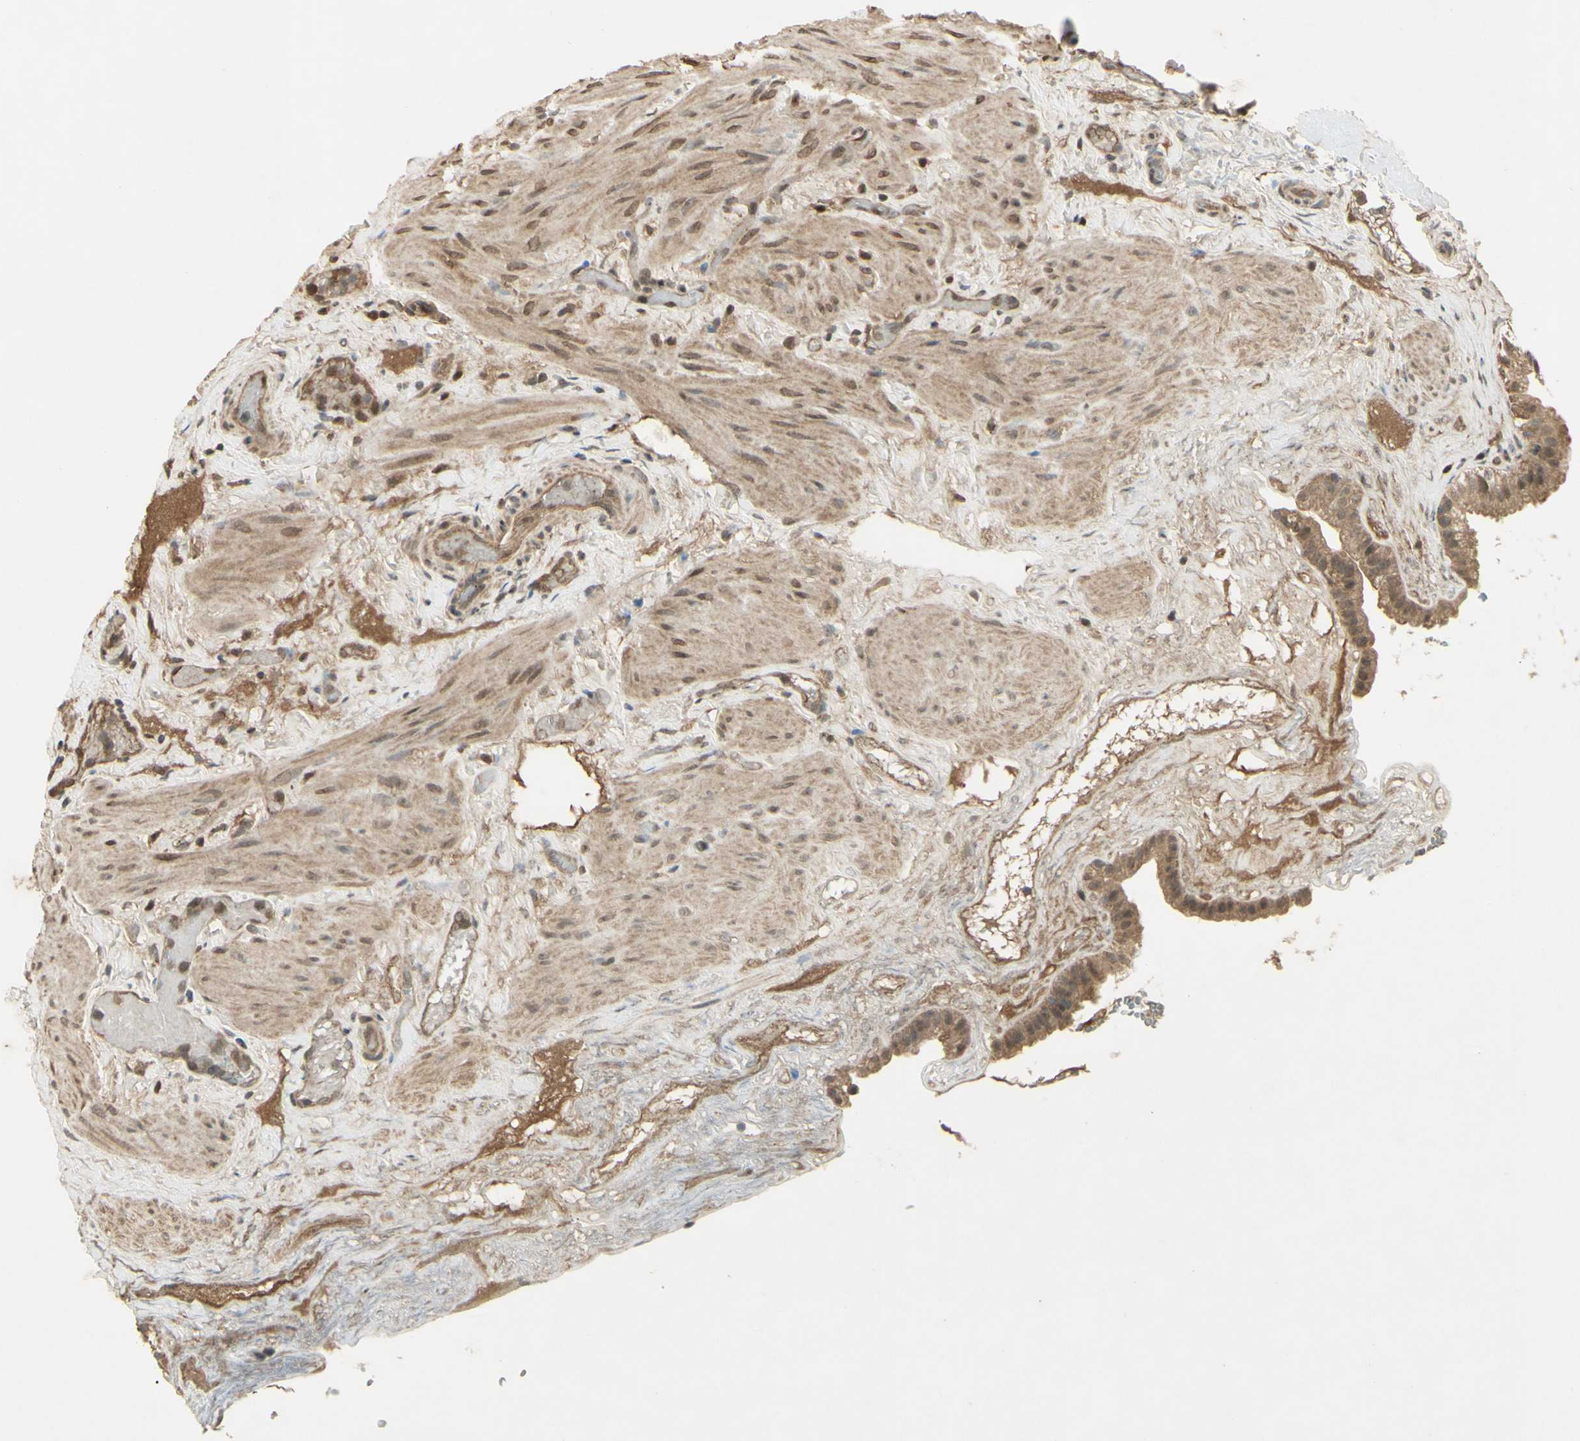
{"staining": {"intensity": "moderate", "quantity": ">75%", "location": "cytoplasmic/membranous"}, "tissue": "gallbladder", "cell_type": "Glandular cells", "image_type": "normal", "snomed": [{"axis": "morphology", "description": "Normal tissue, NOS"}, {"axis": "topography", "description": "Gallbladder"}], "caption": "The micrograph demonstrates a brown stain indicating the presence of a protein in the cytoplasmic/membranous of glandular cells in gallbladder. Immunohistochemistry (ihc) stains the protein in brown and the nuclei are stained blue.", "gene": "RAD18", "patient": {"sex": "female", "age": 26}}